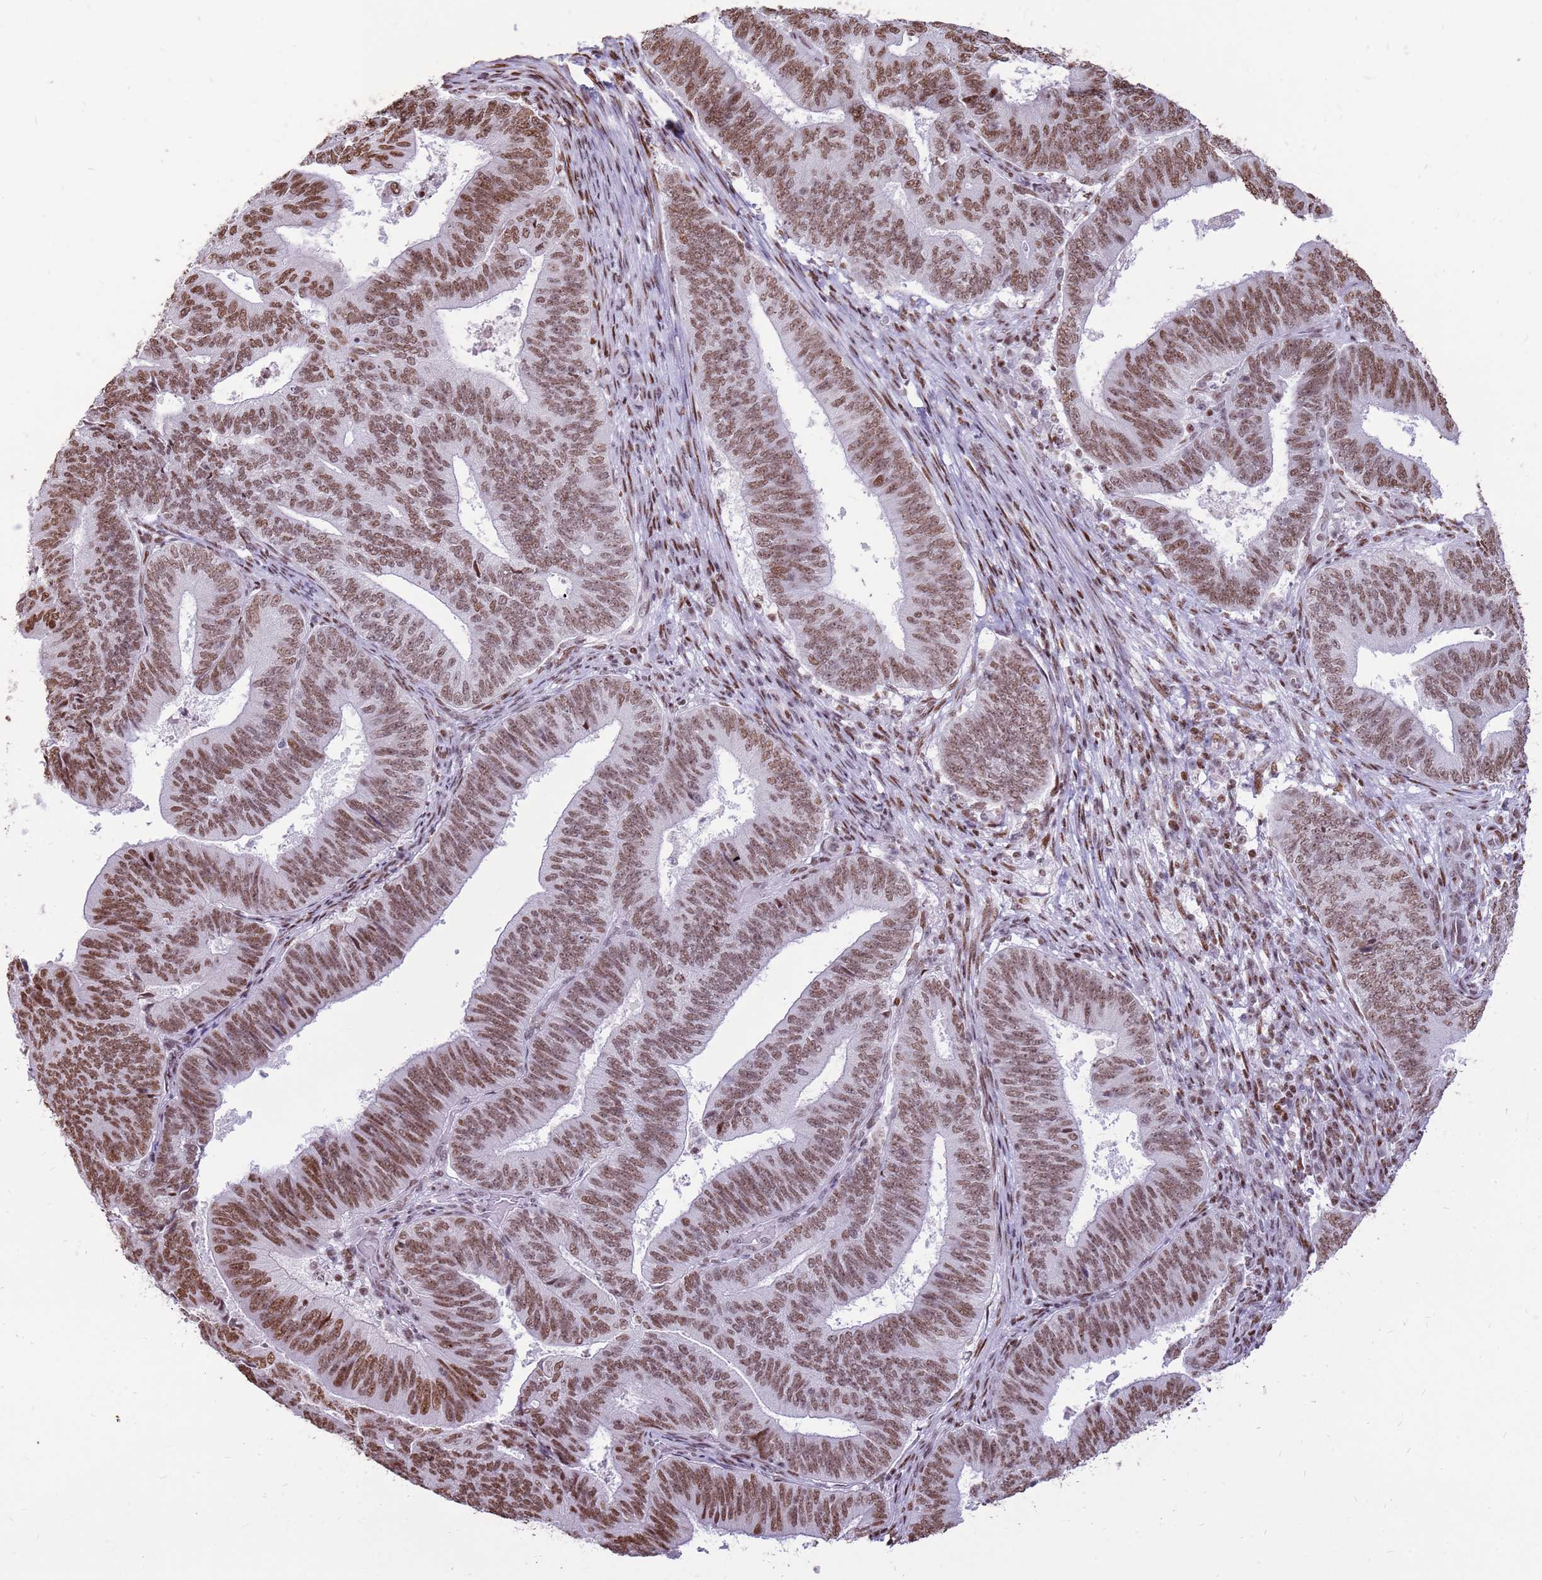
{"staining": {"intensity": "moderate", "quantity": ">75%", "location": "nuclear"}, "tissue": "endometrial cancer", "cell_type": "Tumor cells", "image_type": "cancer", "snomed": [{"axis": "morphology", "description": "Adenocarcinoma, NOS"}, {"axis": "topography", "description": "Endometrium"}], "caption": "Immunohistochemistry micrograph of human adenocarcinoma (endometrial) stained for a protein (brown), which demonstrates medium levels of moderate nuclear staining in about >75% of tumor cells.", "gene": "WASHC4", "patient": {"sex": "female", "age": 70}}